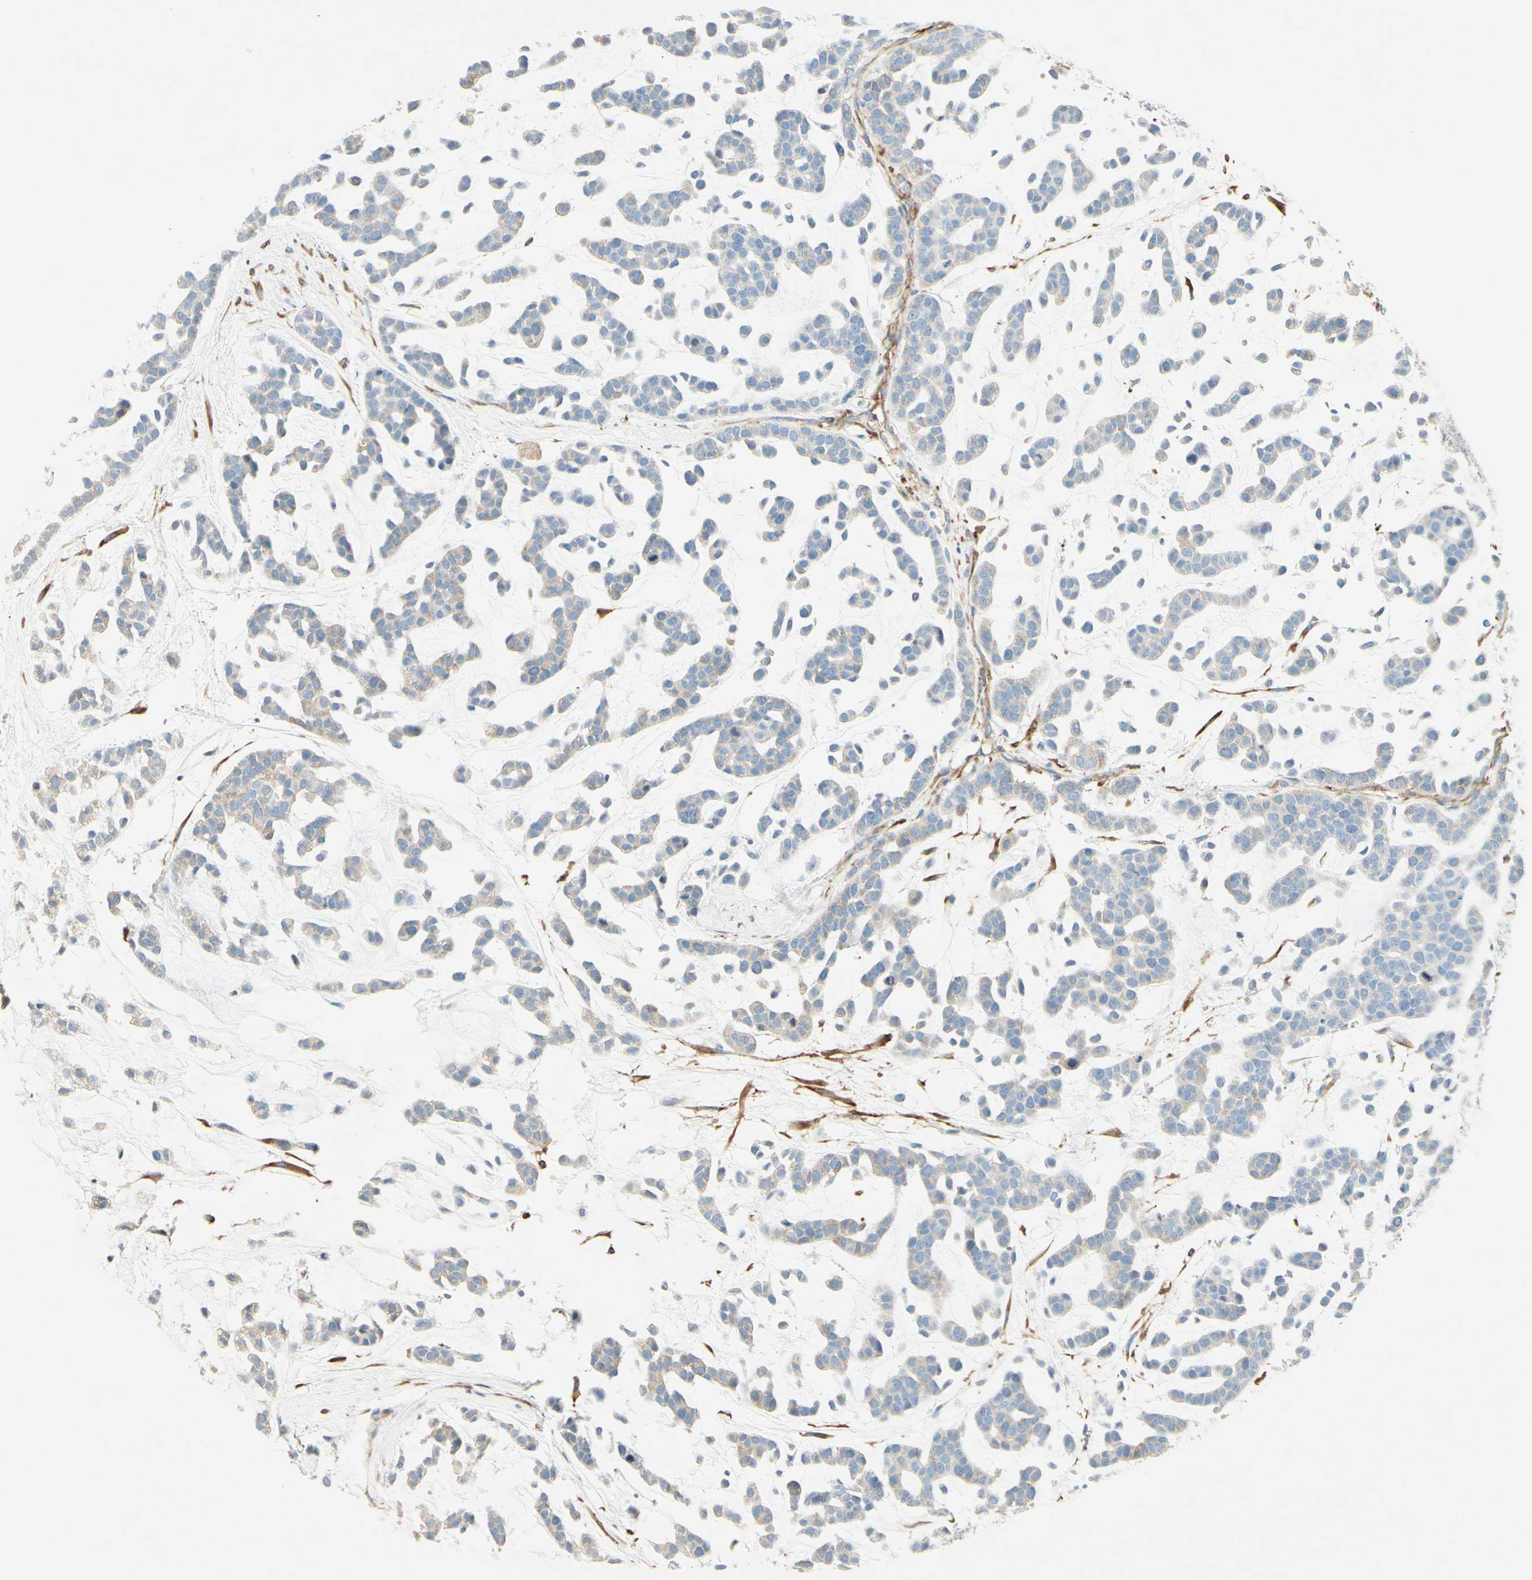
{"staining": {"intensity": "weak", "quantity": "25%-75%", "location": "cytoplasmic/membranous"}, "tissue": "head and neck cancer", "cell_type": "Tumor cells", "image_type": "cancer", "snomed": [{"axis": "morphology", "description": "Adenocarcinoma, NOS"}, {"axis": "morphology", "description": "Adenoma, NOS"}, {"axis": "topography", "description": "Head-Neck"}], "caption": "Head and neck cancer stained with a brown dye displays weak cytoplasmic/membranous positive expression in about 25%-75% of tumor cells.", "gene": "MAP1B", "patient": {"sex": "female", "age": 55}}